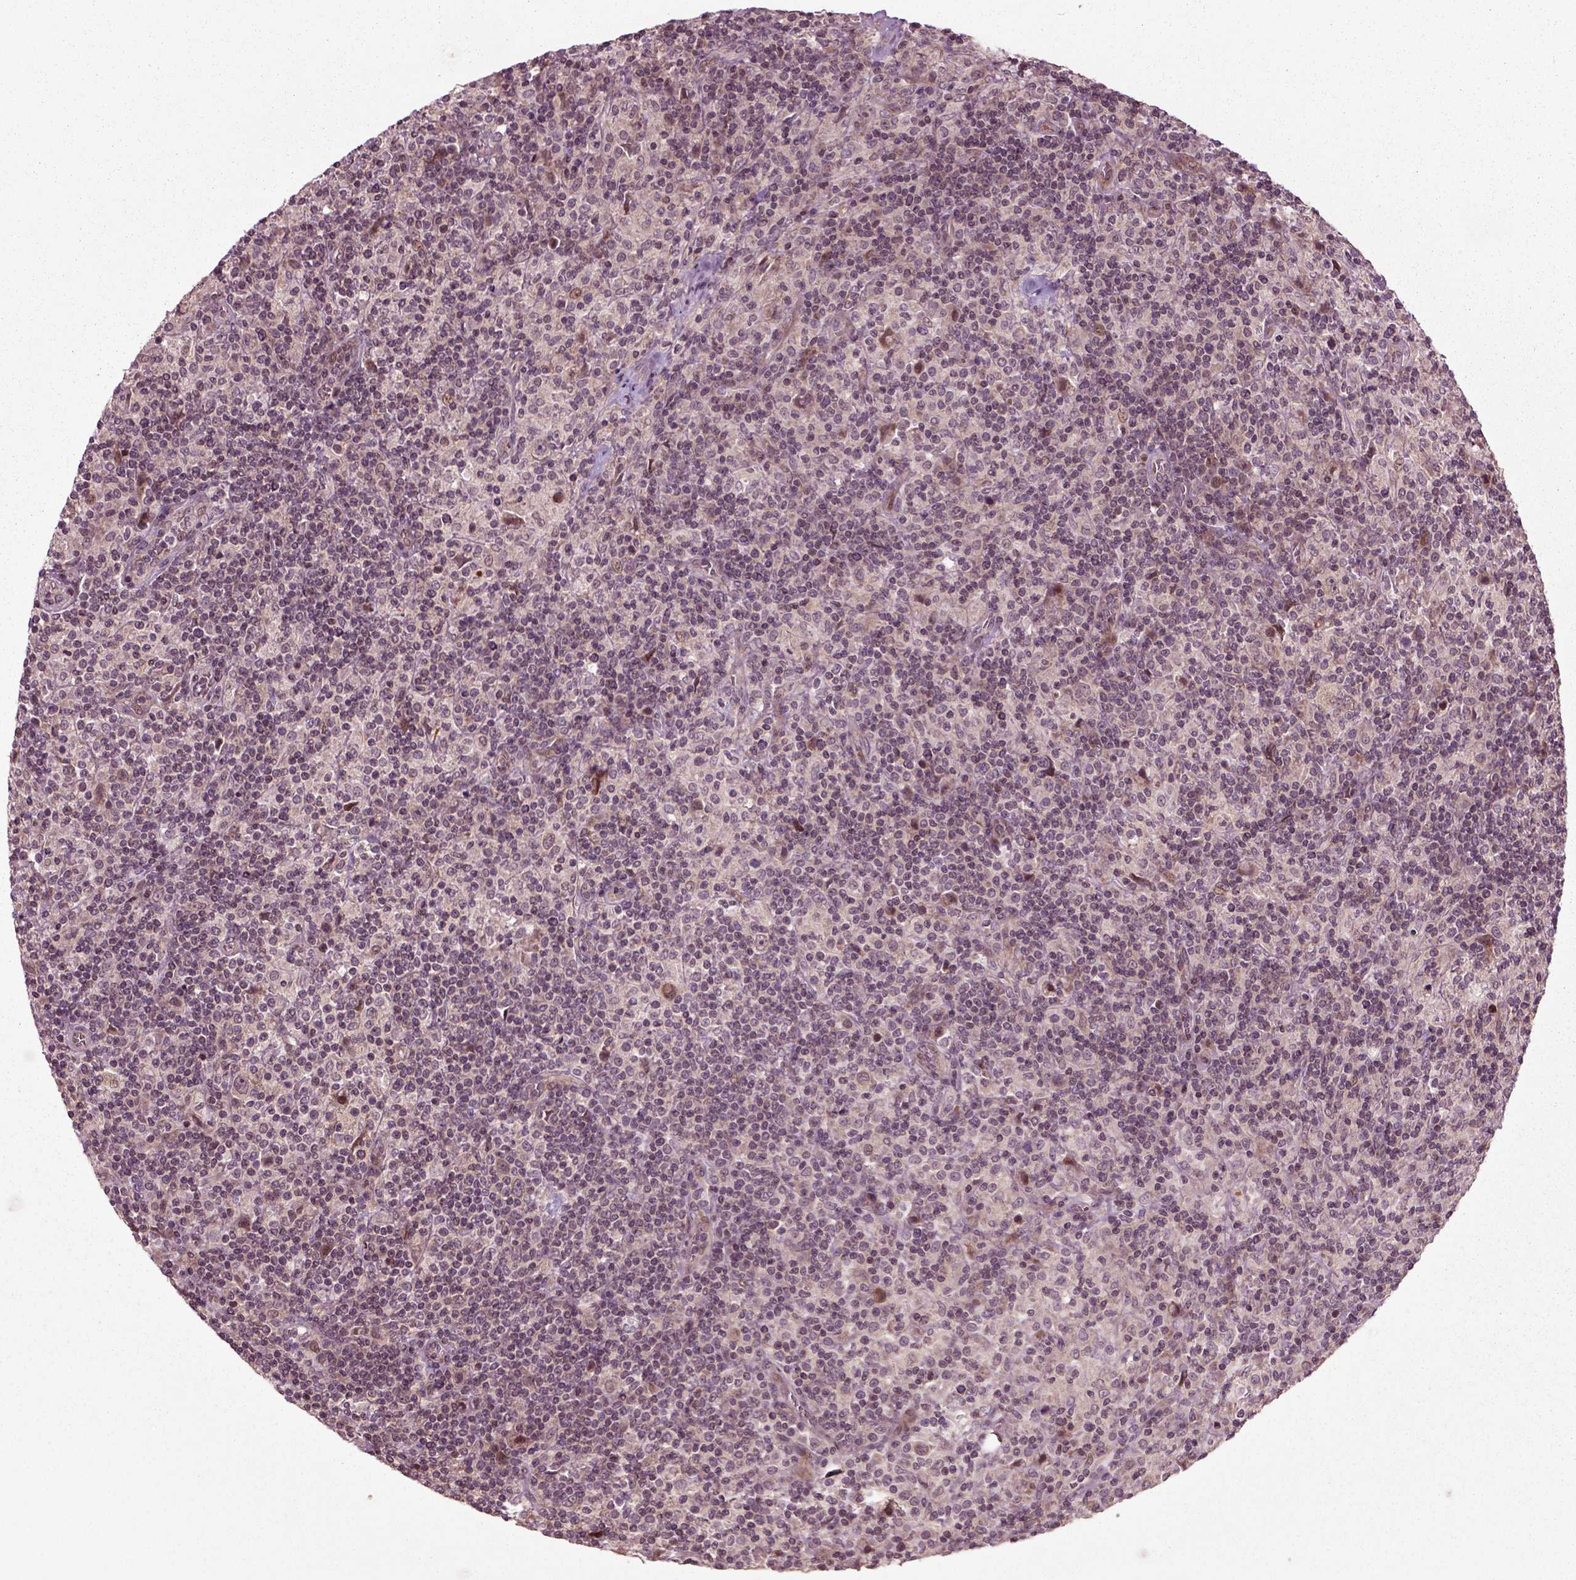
{"staining": {"intensity": "negative", "quantity": "none", "location": "none"}, "tissue": "lymphoma", "cell_type": "Tumor cells", "image_type": "cancer", "snomed": [{"axis": "morphology", "description": "Hodgkin's disease, NOS"}, {"axis": "topography", "description": "Lymph node"}], "caption": "DAB (3,3'-diaminobenzidine) immunohistochemical staining of human lymphoma shows no significant expression in tumor cells.", "gene": "PLCD3", "patient": {"sex": "male", "age": 70}}